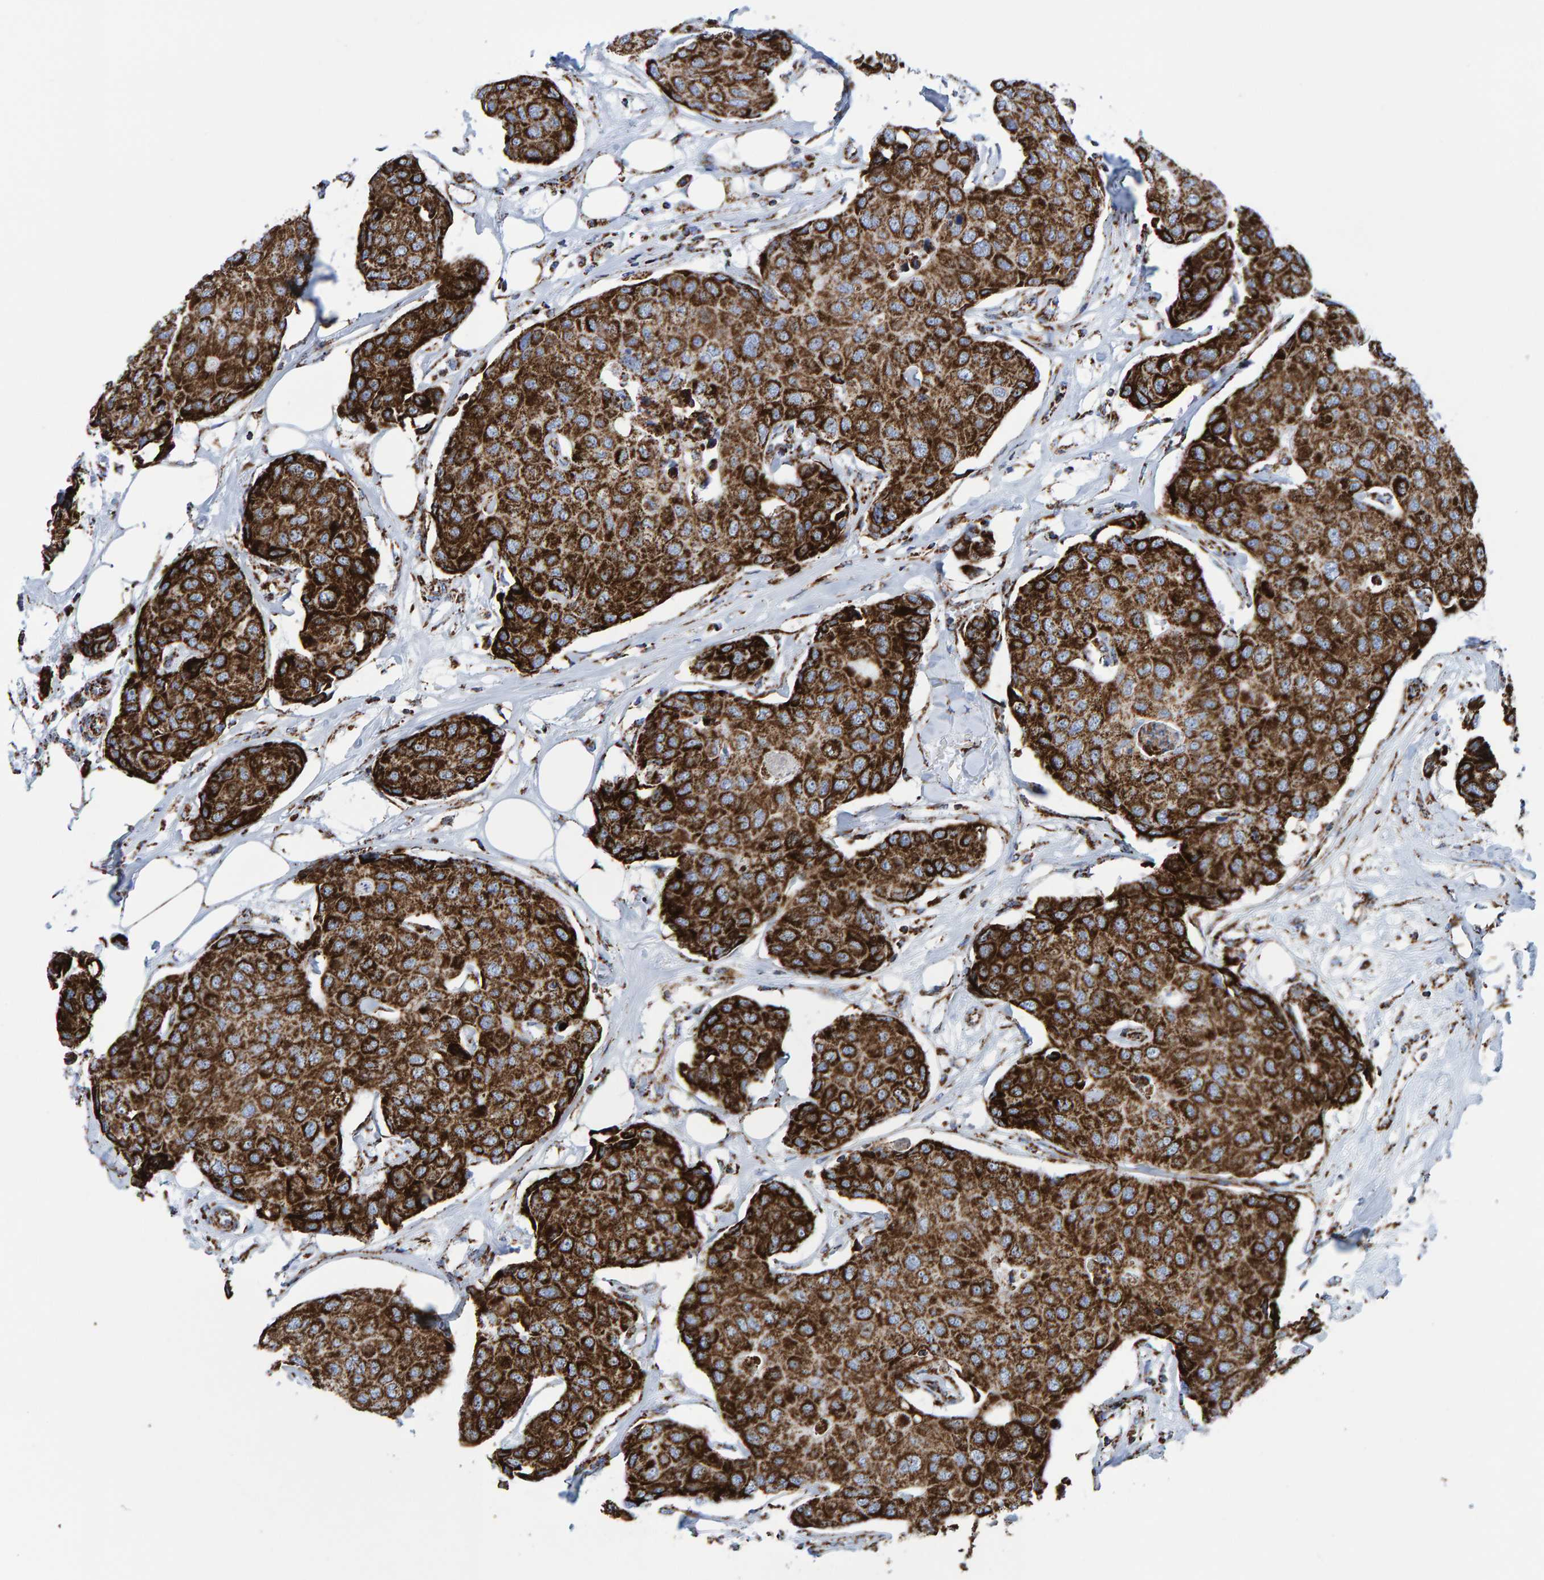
{"staining": {"intensity": "strong", "quantity": ">75%", "location": "cytoplasmic/membranous"}, "tissue": "breast cancer", "cell_type": "Tumor cells", "image_type": "cancer", "snomed": [{"axis": "morphology", "description": "Duct carcinoma"}, {"axis": "topography", "description": "Breast"}], "caption": "DAB (3,3'-diaminobenzidine) immunohistochemical staining of breast cancer (infiltrating ductal carcinoma) shows strong cytoplasmic/membranous protein positivity in approximately >75% of tumor cells. (DAB (3,3'-diaminobenzidine) IHC with brightfield microscopy, high magnification).", "gene": "ENSG00000262660", "patient": {"sex": "female", "age": 80}}